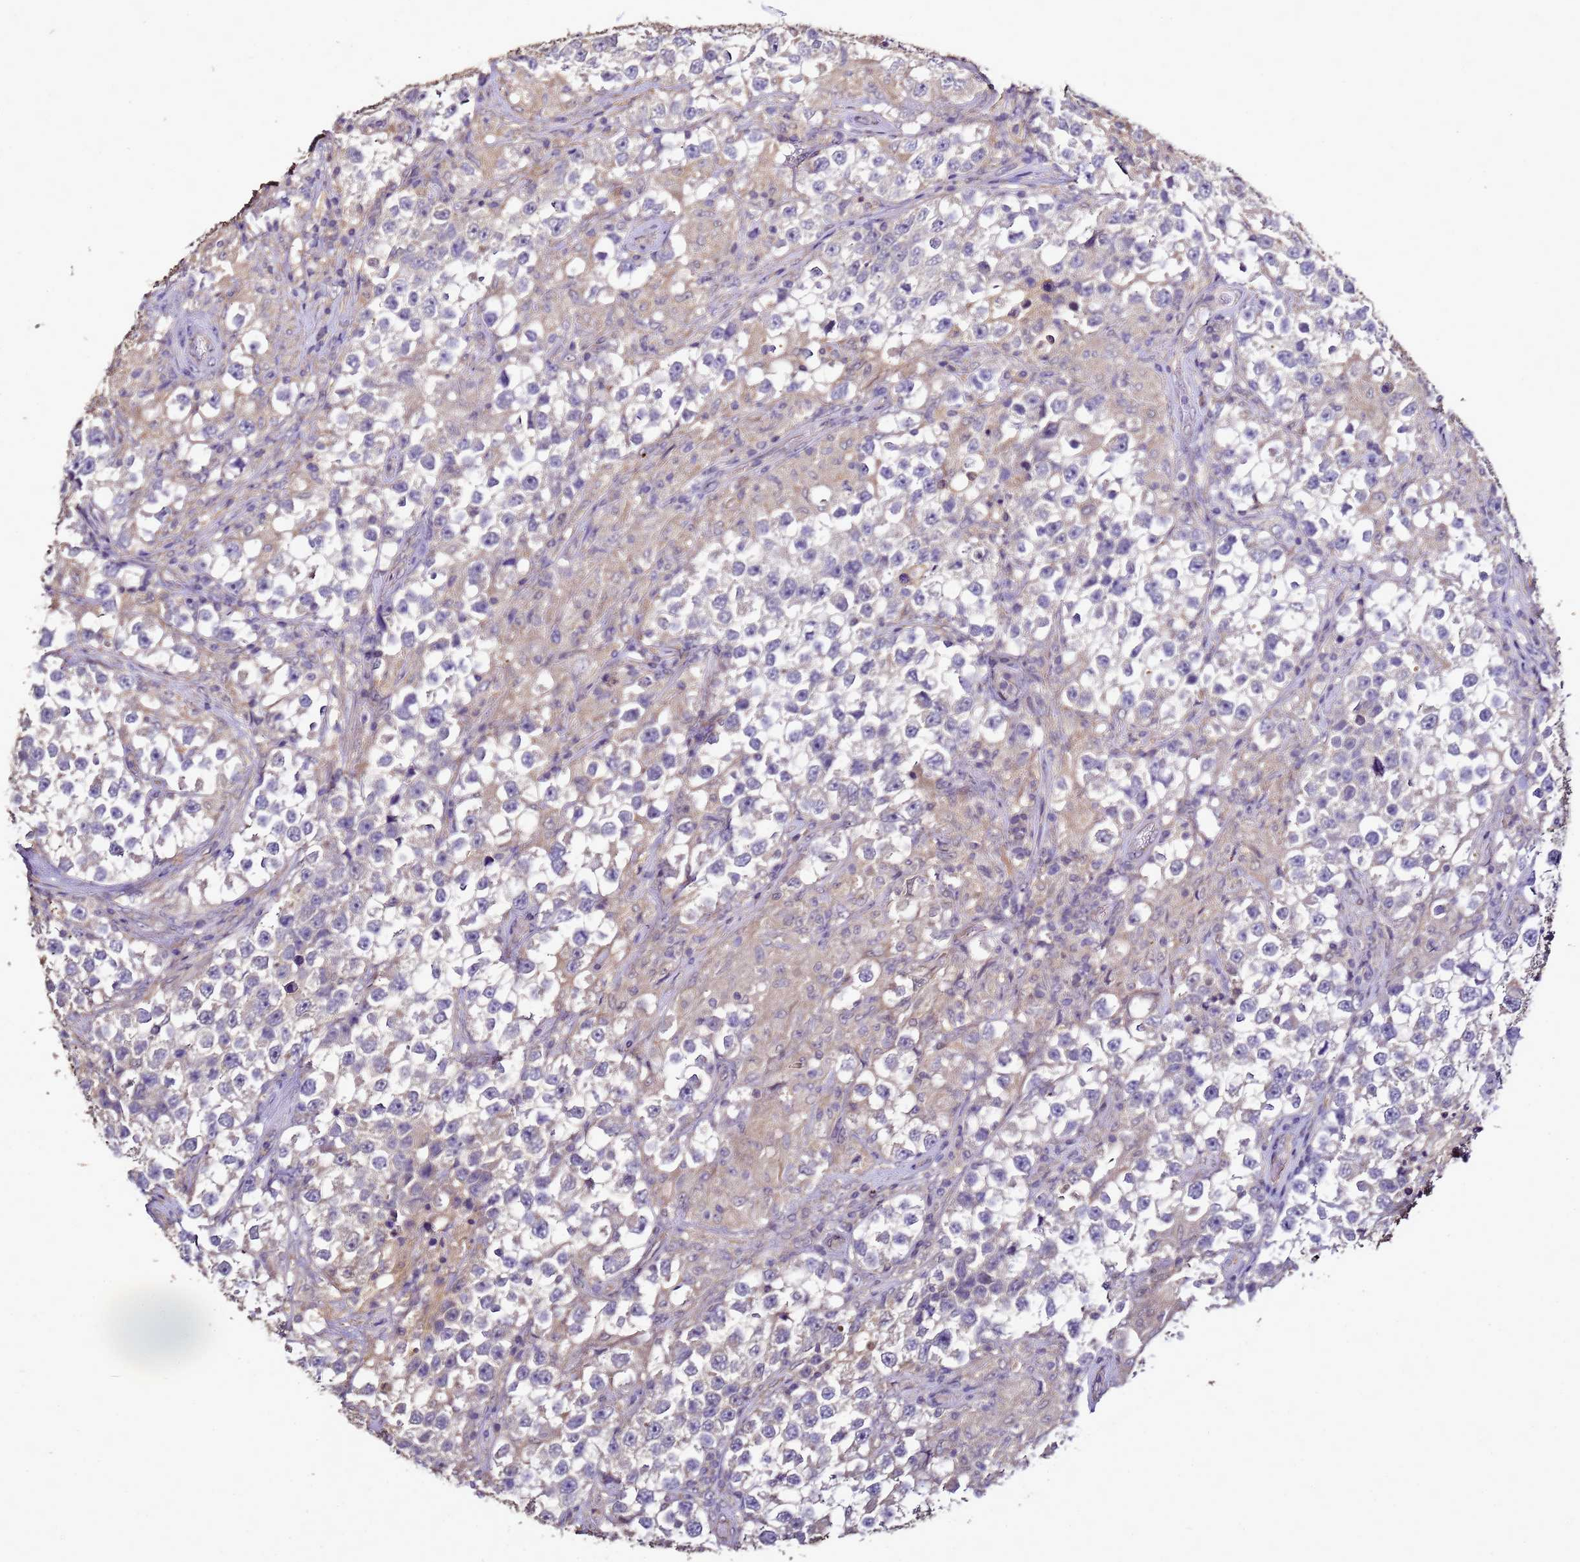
{"staining": {"intensity": "negative", "quantity": "none", "location": "none"}, "tissue": "testis cancer", "cell_type": "Tumor cells", "image_type": "cancer", "snomed": [{"axis": "morphology", "description": "Seminoma, NOS"}, {"axis": "topography", "description": "Testis"}], "caption": "Immunohistochemical staining of testis seminoma demonstrates no significant expression in tumor cells.", "gene": "ENOPH1", "patient": {"sex": "male", "age": 46}}